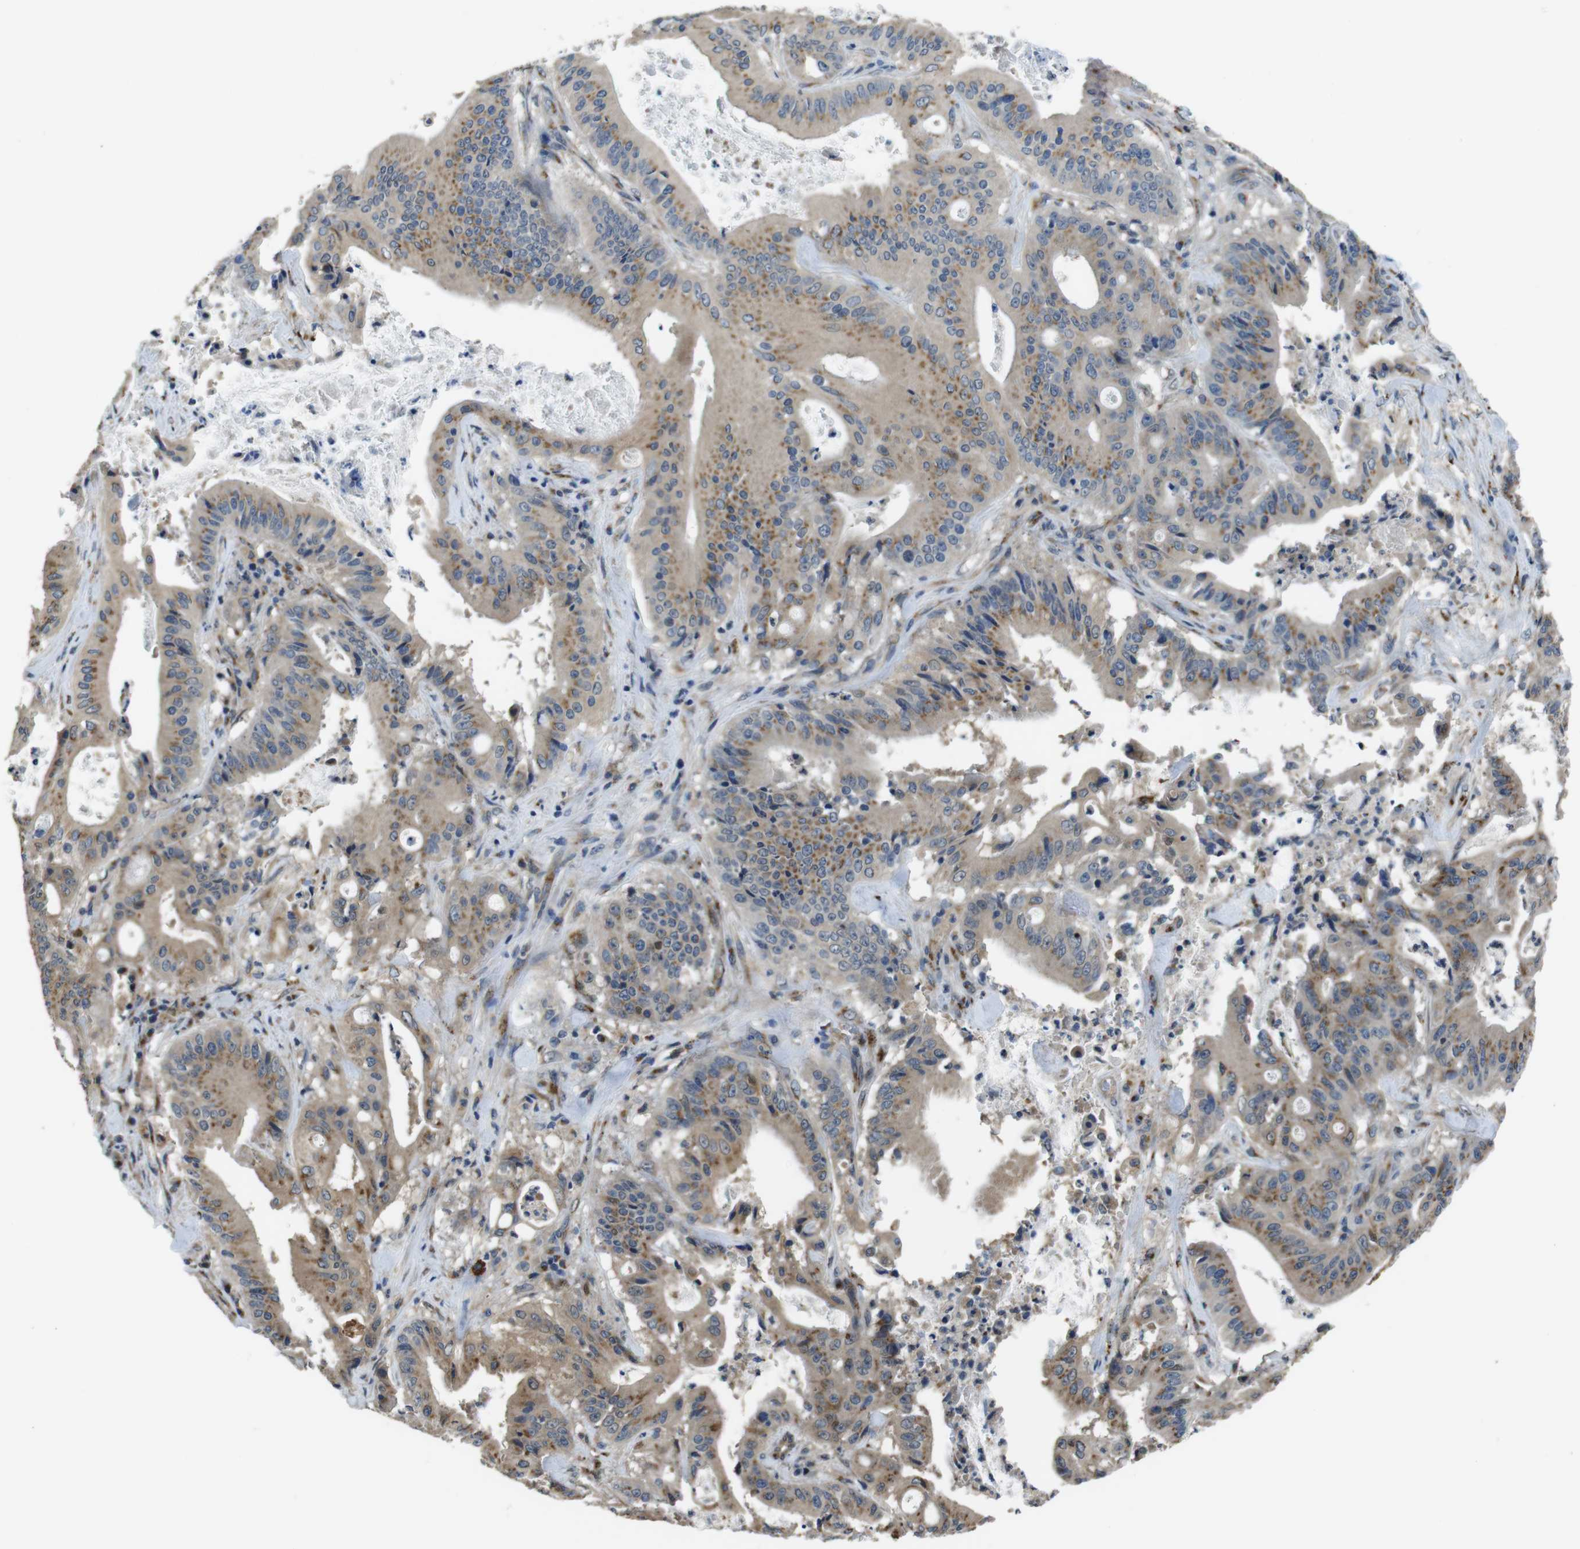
{"staining": {"intensity": "moderate", "quantity": "25%-75%", "location": "cytoplasmic/membranous"}, "tissue": "pancreatic cancer", "cell_type": "Tumor cells", "image_type": "cancer", "snomed": [{"axis": "morphology", "description": "Normal tissue, NOS"}, {"axis": "topography", "description": "Lymph node"}], "caption": "The immunohistochemical stain shows moderate cytoplasmic/membranous positivity in tumor cells of pancreatic cancer tissue.", "gene": "RAB6A", "patient": {"sex": "male", "age": 62}}